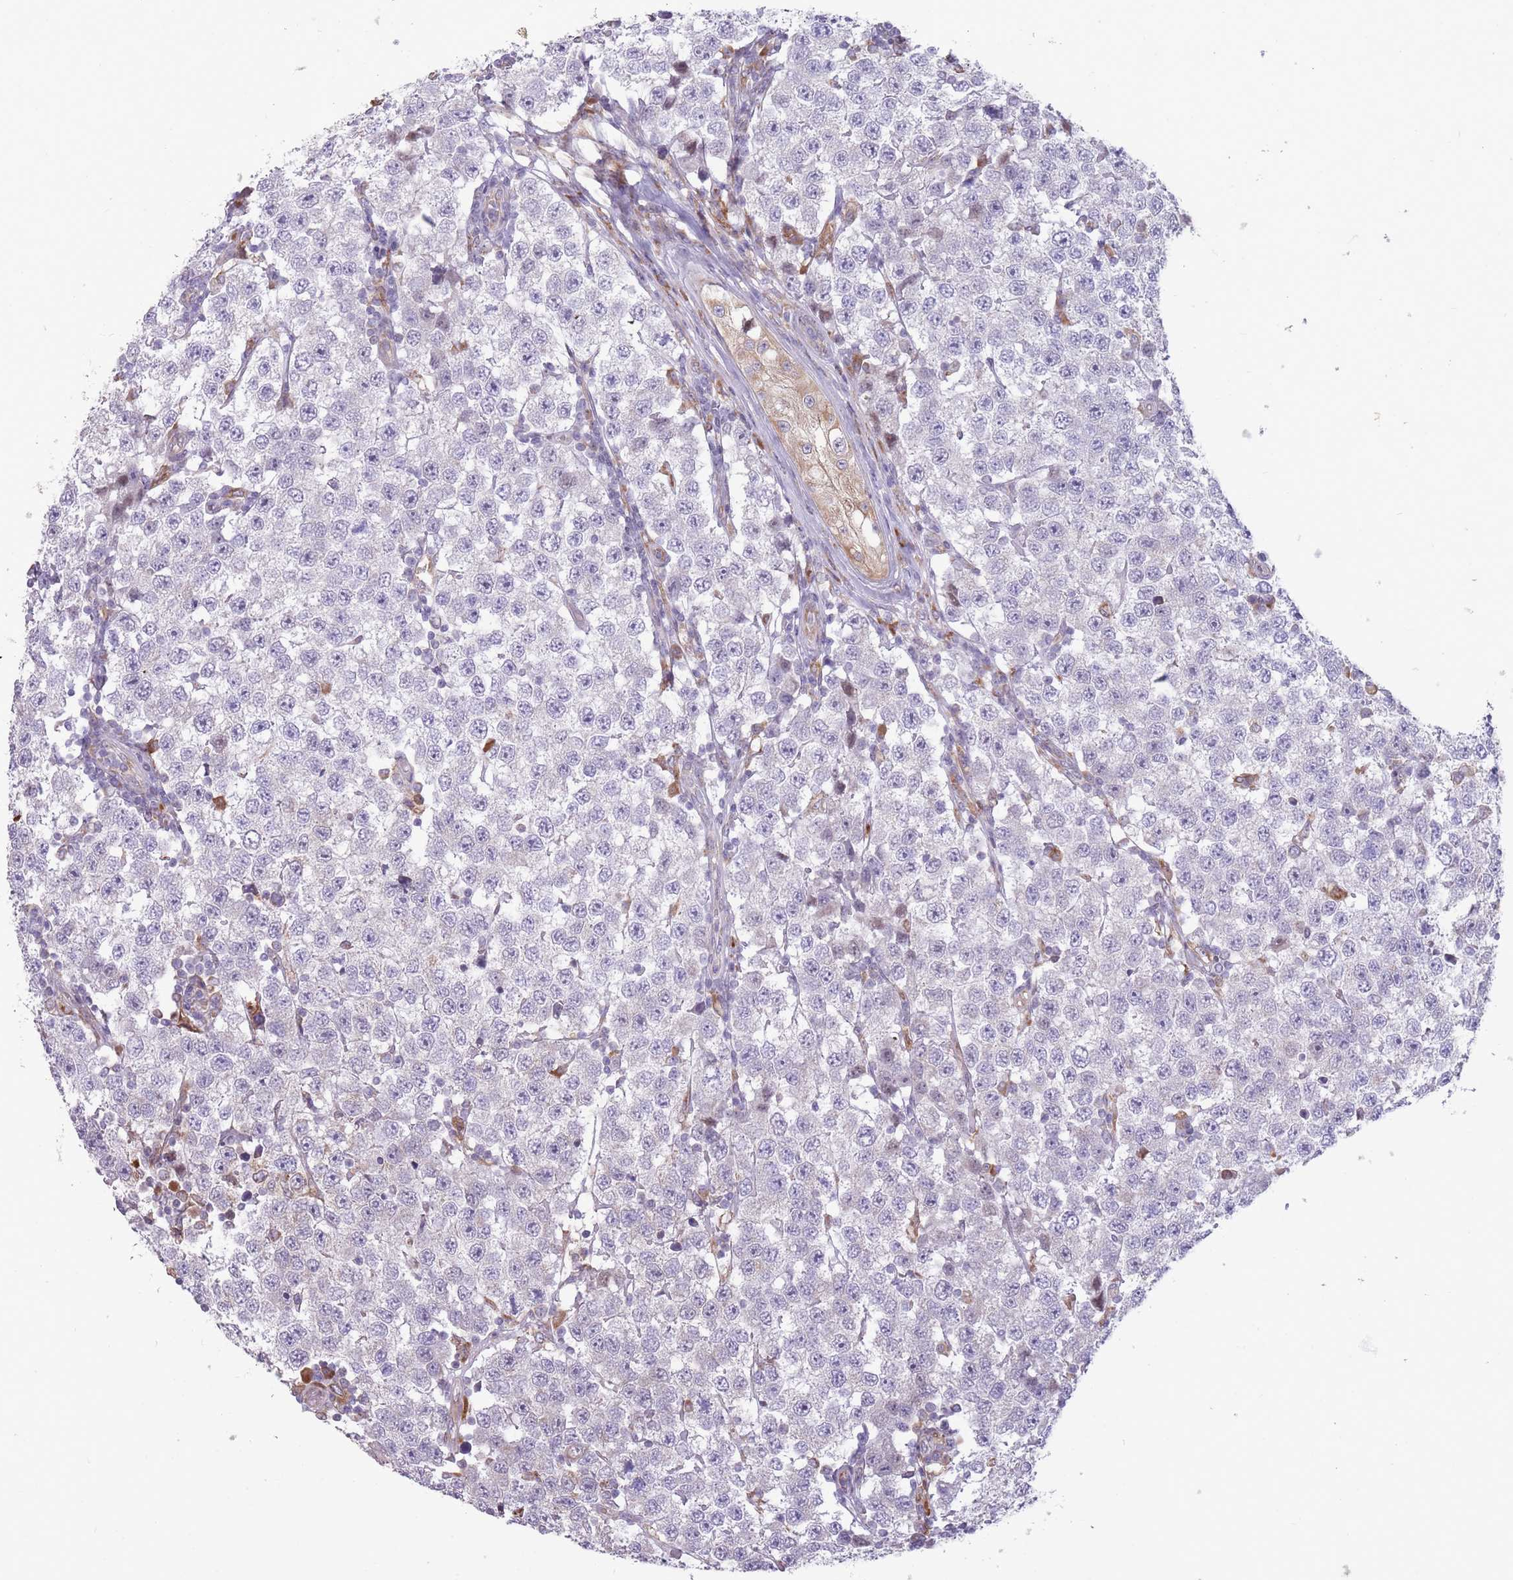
{"staining": {"intensity": "negative", "quantity": "none", "location": "none"}, "tissue": "testis cancer", "cell_type": "Tumor cells", "image_type": "cancer", "snomed": [{"axis": "morphology", "description": "Seminoma, NOS"}, {"axis": "topography", "description": "Testis"}], "caption": "There is no significant staining in tumor cells of testis cancer. Nuclei are stained in blue.", "gene": "TRAPPC5", "patient": {"sex": "male", "age": 34}}